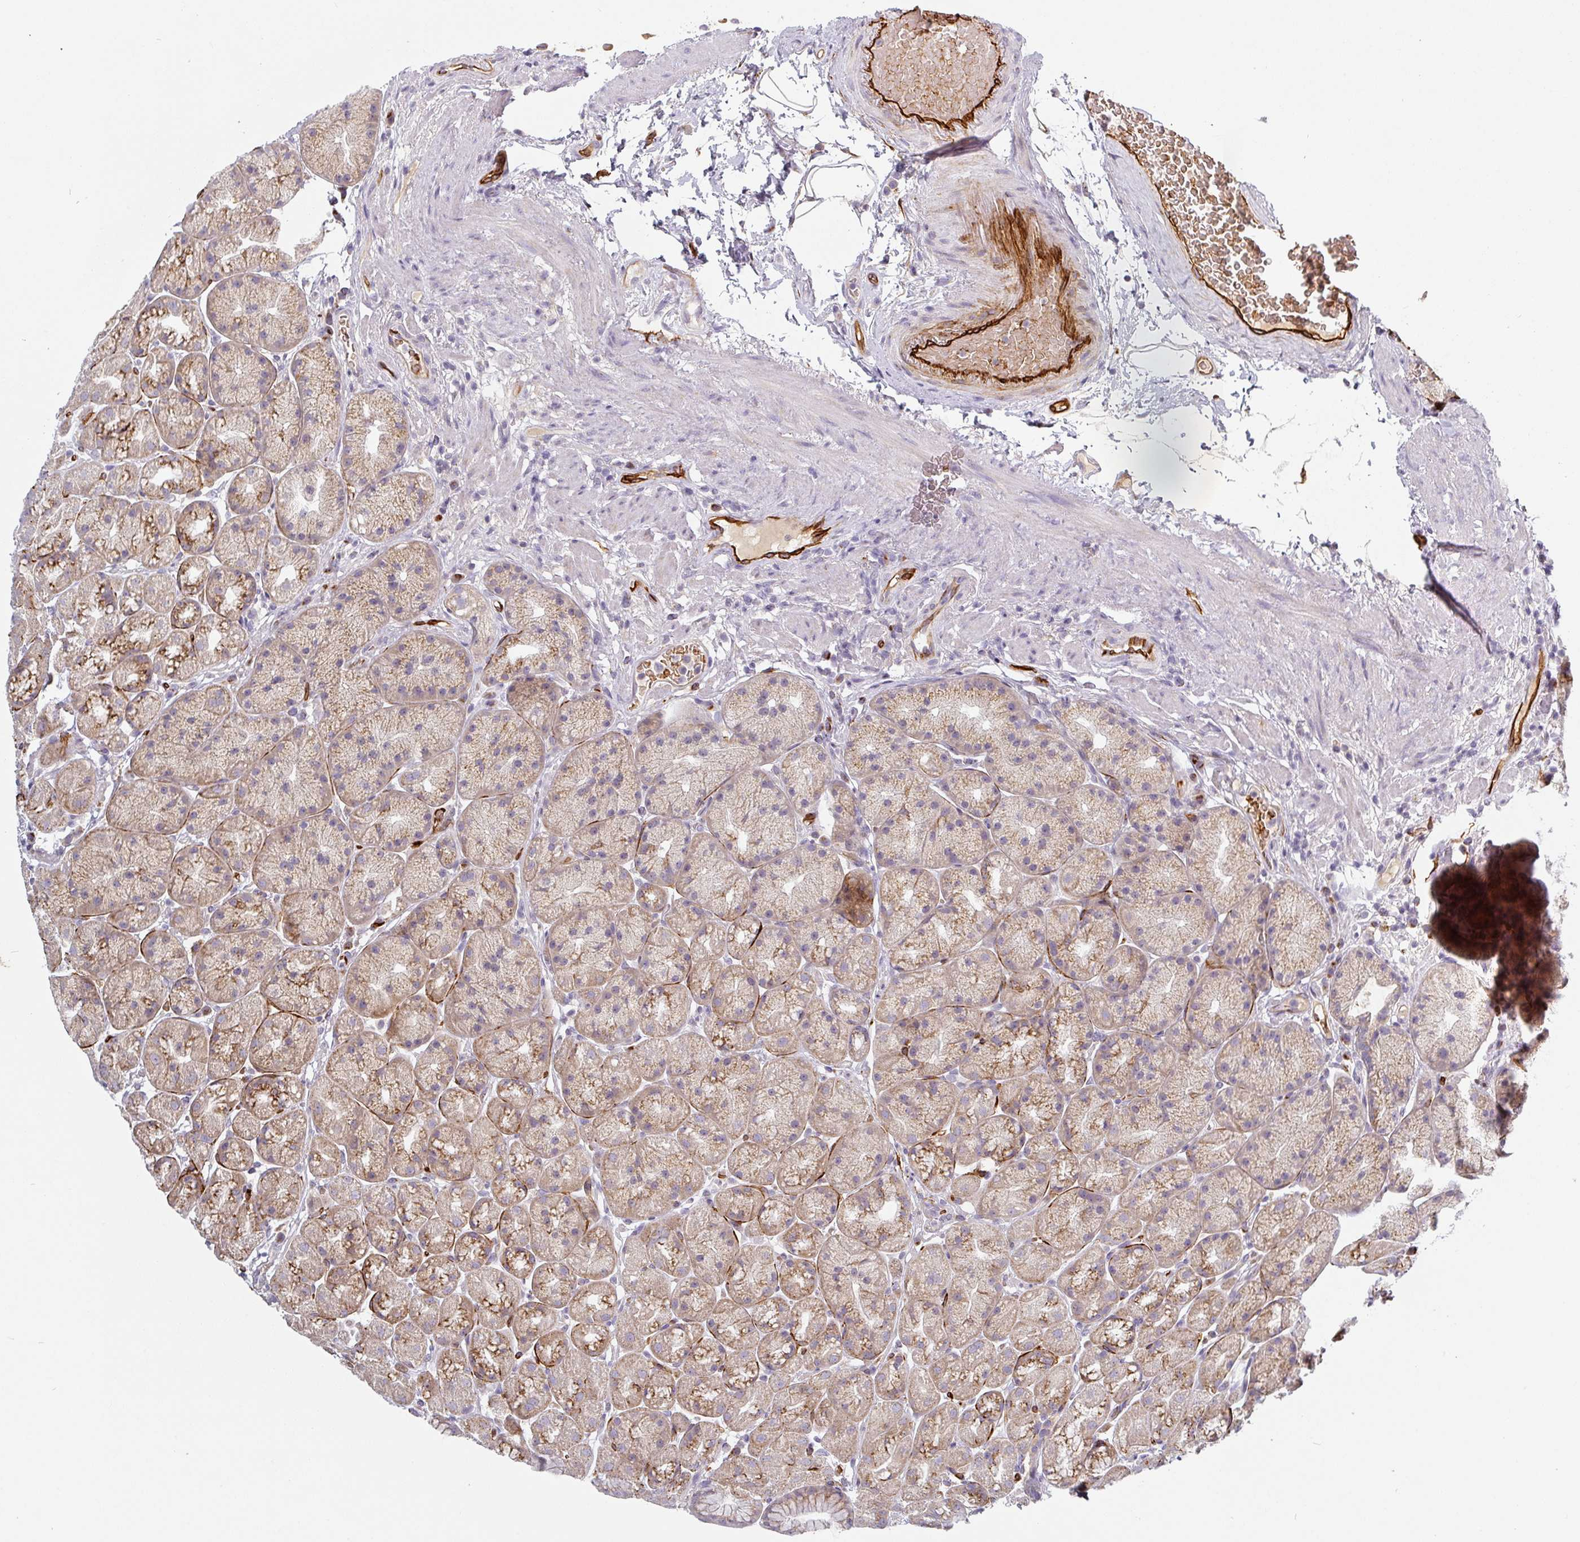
{"staining": {"intensity": "moderate", "quantity": "25%-75%", "location": "cytoplasmic/membranous"}, "tissue": "stomach", "cell_type": "Glandular cells", "image_type": "normal", "snomed": [{"axis": "morphology", "description": "Normal tissue, NOS"}, {"axis": "topography", "description": "Stomach, lower"}], "caption": "Stomach stained with DAB IHC exhibits medium levels of moderate cytoplasmic/membranous staining in approximately 25%-75% of glandular cells. The protein of interest is stained brown, and the nuclei are stained in blue (DAB (3,3'-diaminobenzidine) IHC with brightfield microscopy, high magnification).", "gene": "PRODH2", "patient": {"sex": "male", "age": 67}}